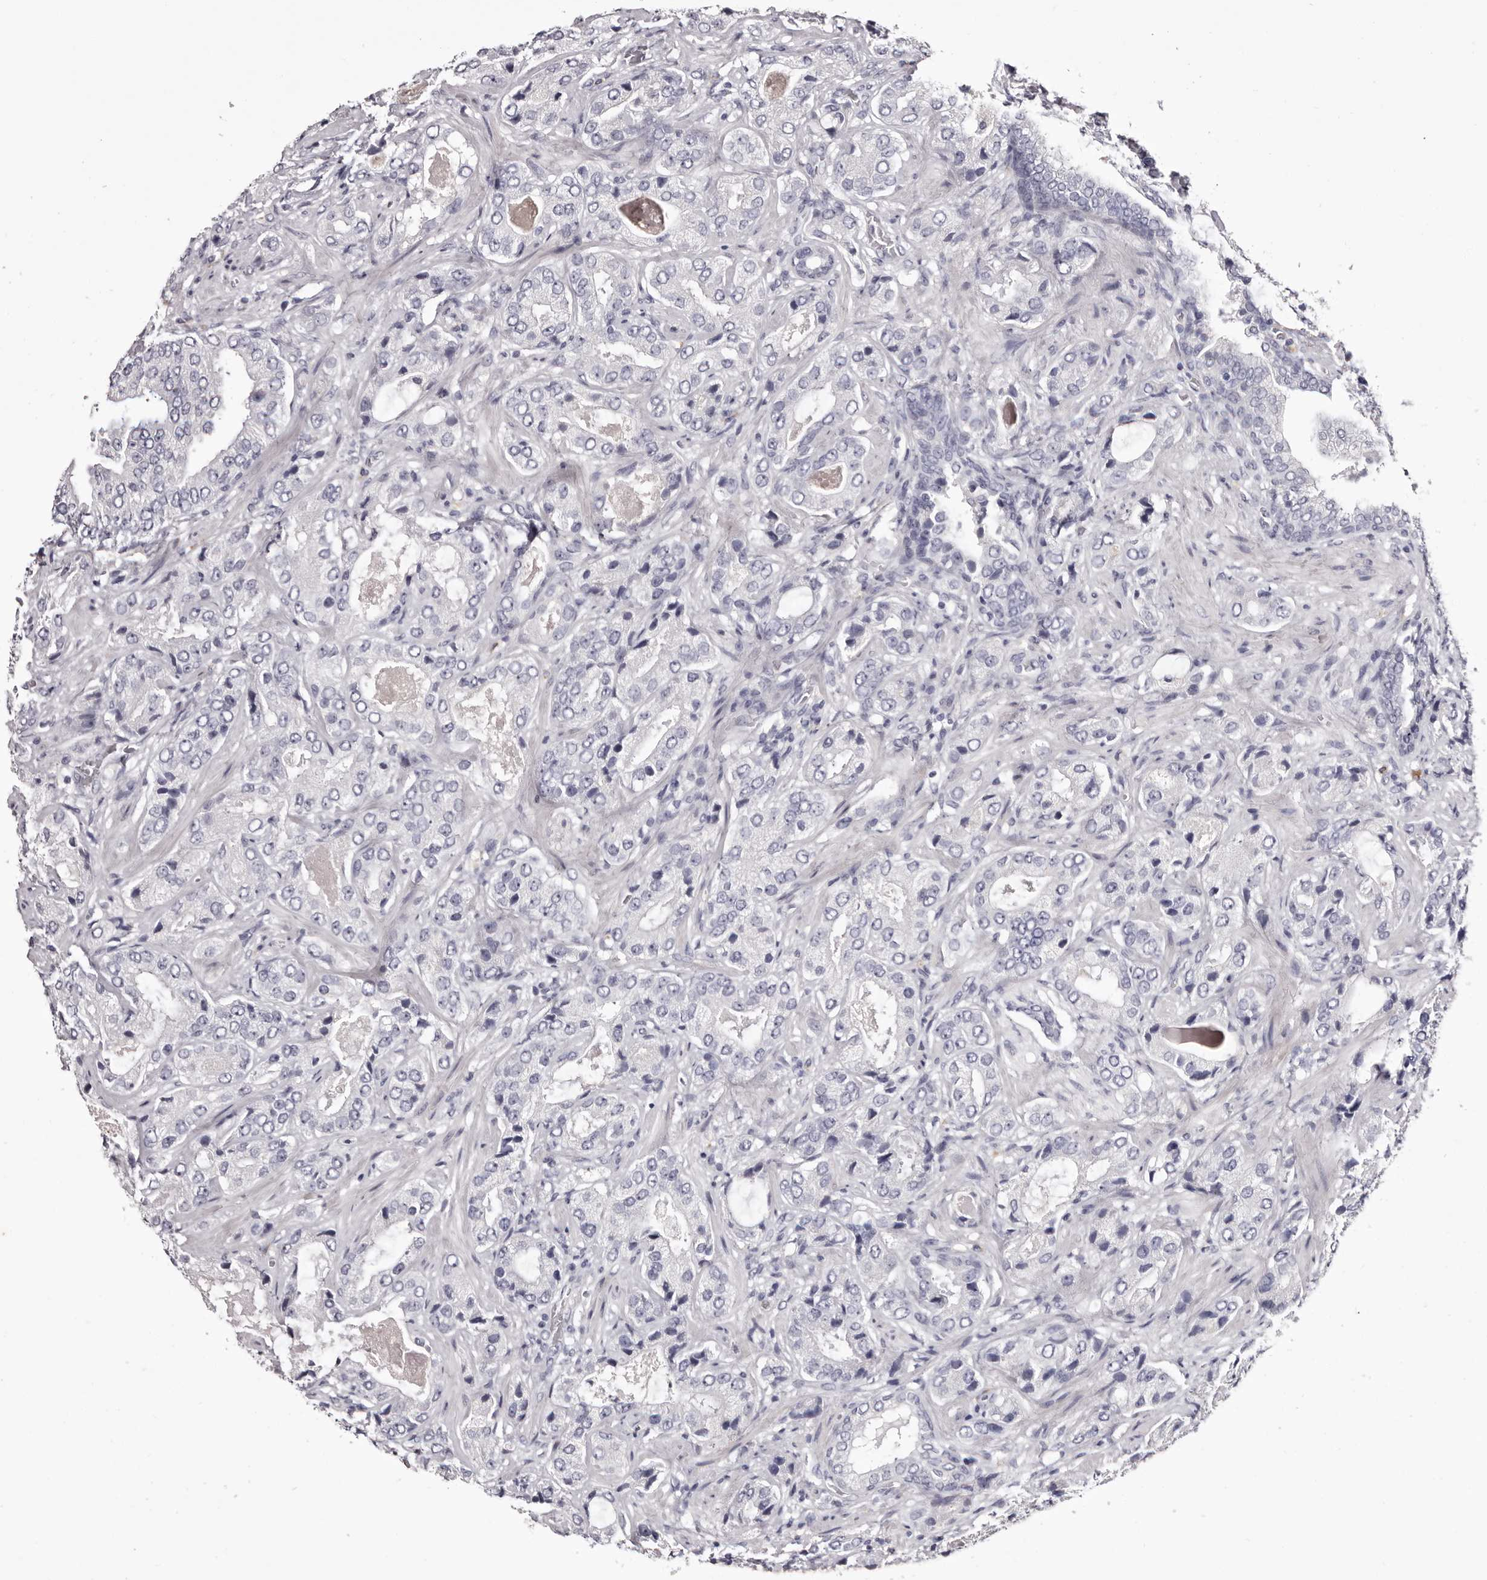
{"staining": {"intensity": "negative", "quantity": "none", "location": "none"}, "tissue": "prostate cancer", "cell_type": "Tumor cells", "image_type": "cancer", "snomed": [{"axis": "morphology", "description": "Normal tissue, NOS"}, {"axis": "morphology", "description": "Adenocarcinoma, High grade"}, {"axis": "topography", "description": "Prostate"}, {"axis": "topography", "description": "Peripheral nerve tissue"}], "caption": "Immunohistochemical staining of prostate adenocarcinoma (high-grade) reveals no significant staining in tumor cells. The staining is performed using DAB brown chromogen with nuclei counter-stained in using hematoxylin.", "gene": "CA6", "patient": {"sex": "male", "age": 59}}